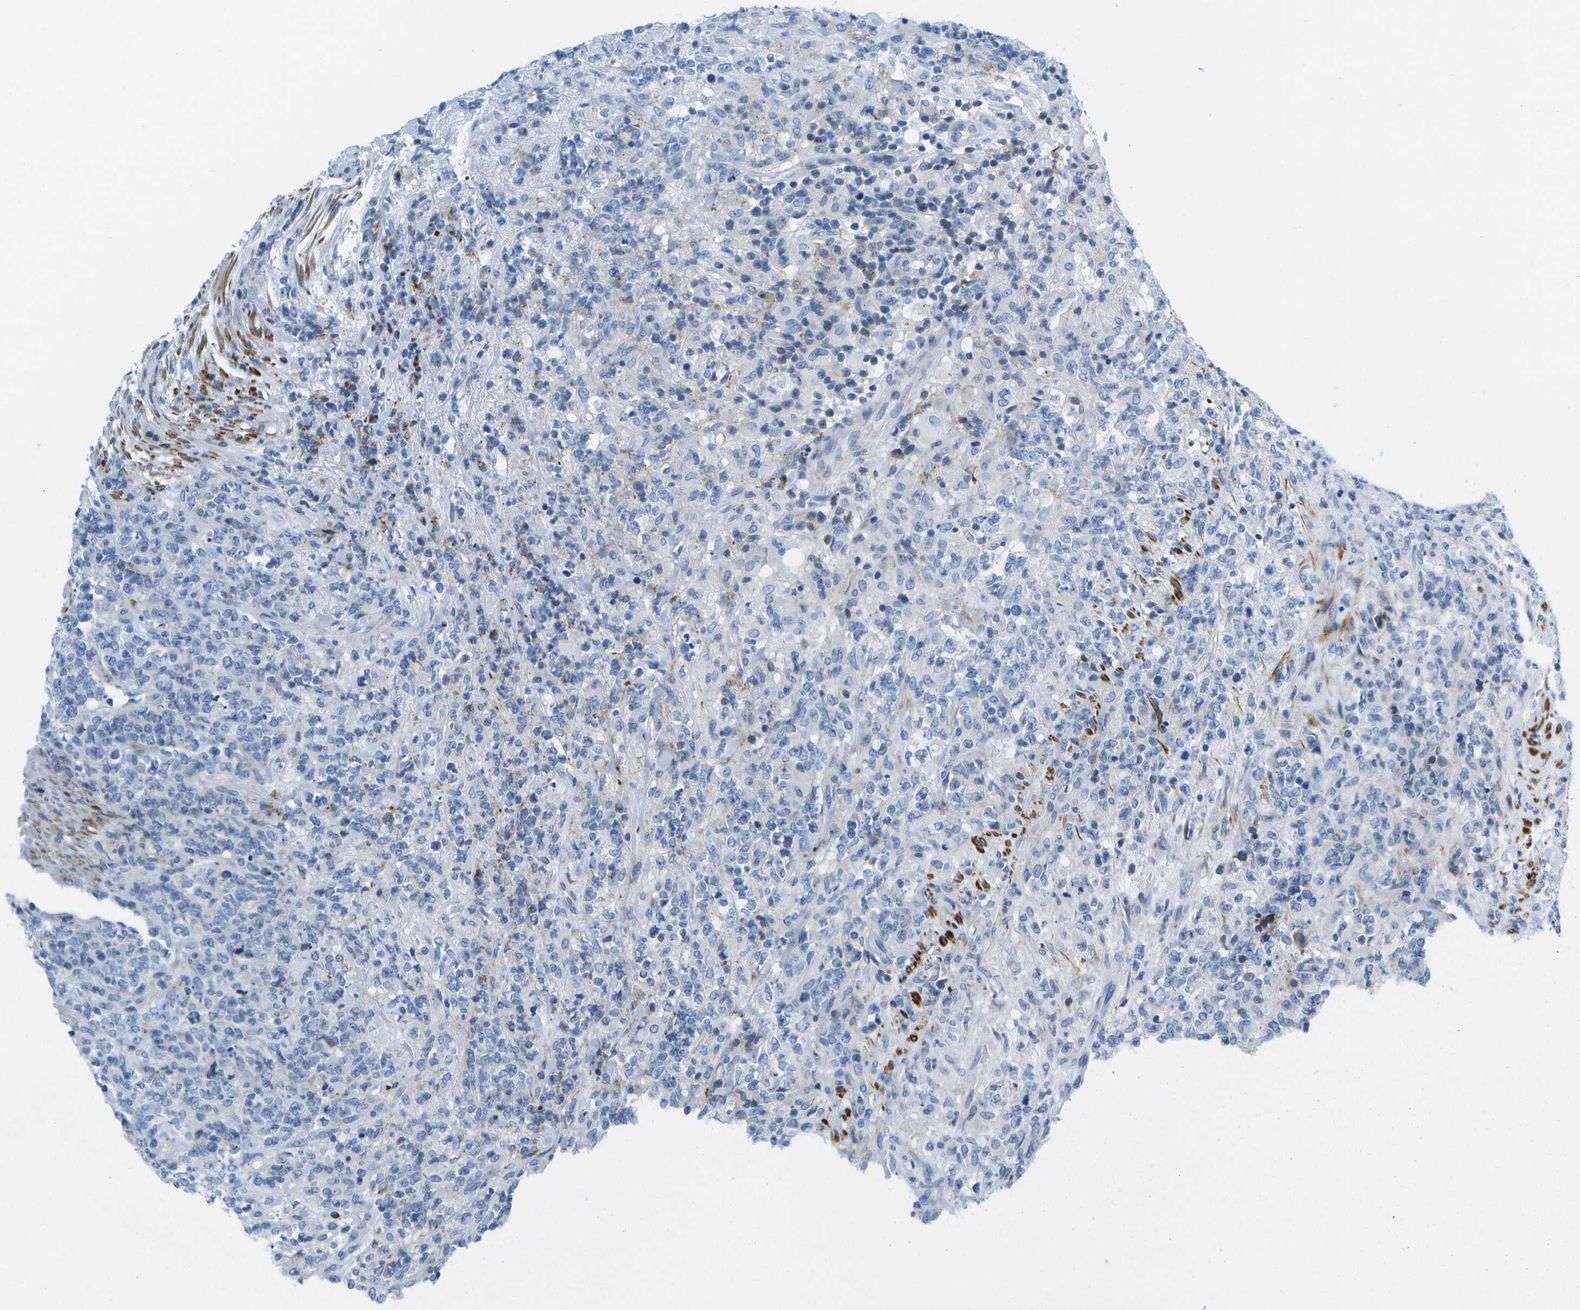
{"staining": {"intensity": "negative", "quantity": "none", "location": "none"}, "tissue": "lymphoma", "cell_type": "Tumor cells", "image_type": "cancer", "snomed": [{"axis": "morphology", "description": "Malignant lymphoma, non-Hodgkin's type, High grade"}, {"axis": "topography", "description": "Soft tissue"}], "caption": "Tumor cells show no significant protein expression in lymphoma. (IHC, brightfield microscopy, high magnification).", "gene": "ADGRG6", "patient": {"sex": "male", "age": 18}}